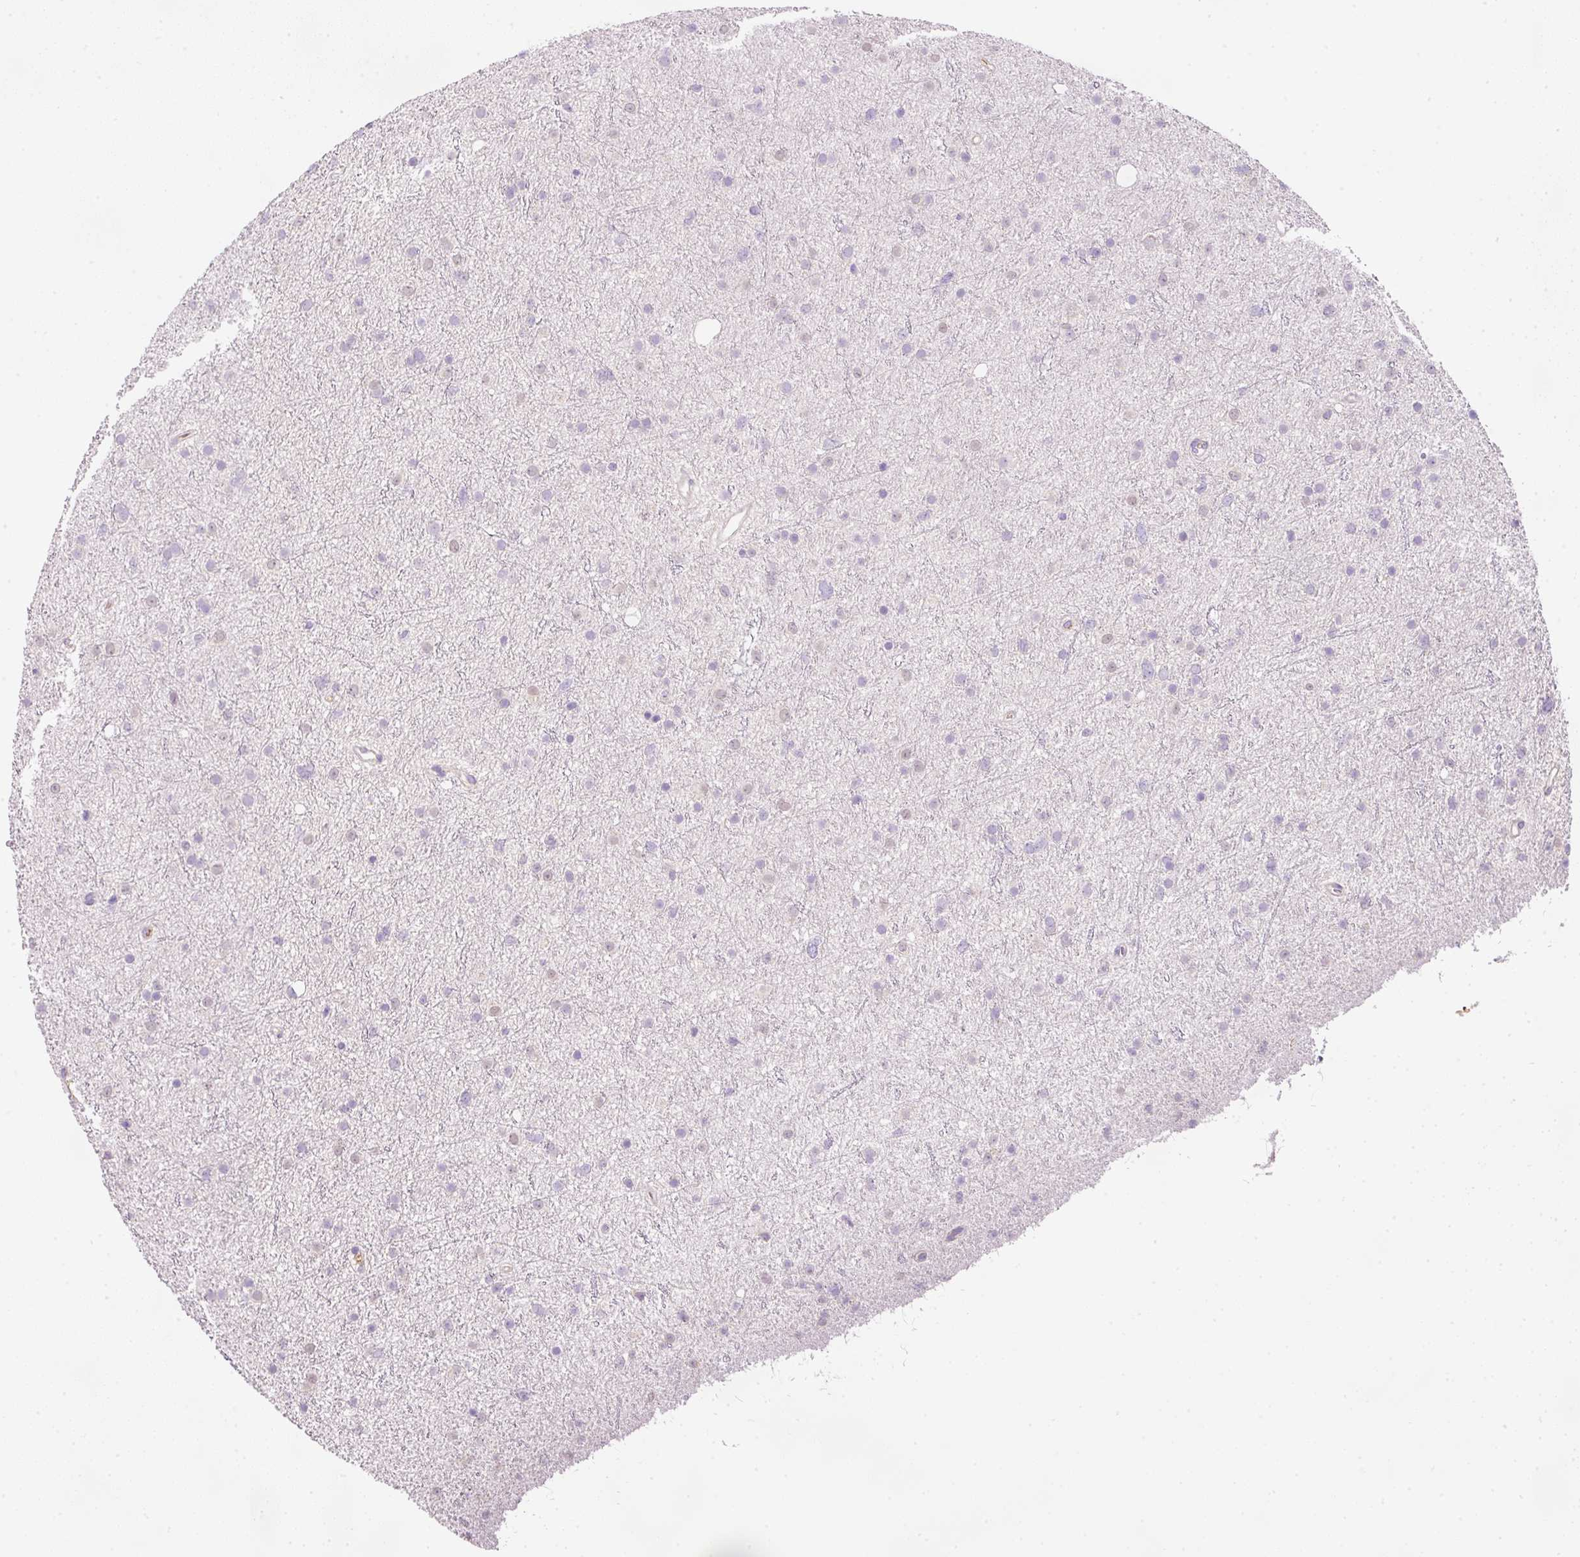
{"staining": {"intensity": "weak", "quantity": "<25%", "location": "nuclear"}, "tissue": "glioma", "cell_type": "Tumor cells", "image_type": "cancer", "snomed": [{"axis": "morphology", "description": "Glioma, malignant, Low grade"}, {"axis": "topography", "description": "Cerebral cortex"}], "caption": "An IHC image of glioma is shown. There is no staining in tumor cells of glioma.", "gene": "KPNA5", "patient": {"sex": "female", "age": 39}}